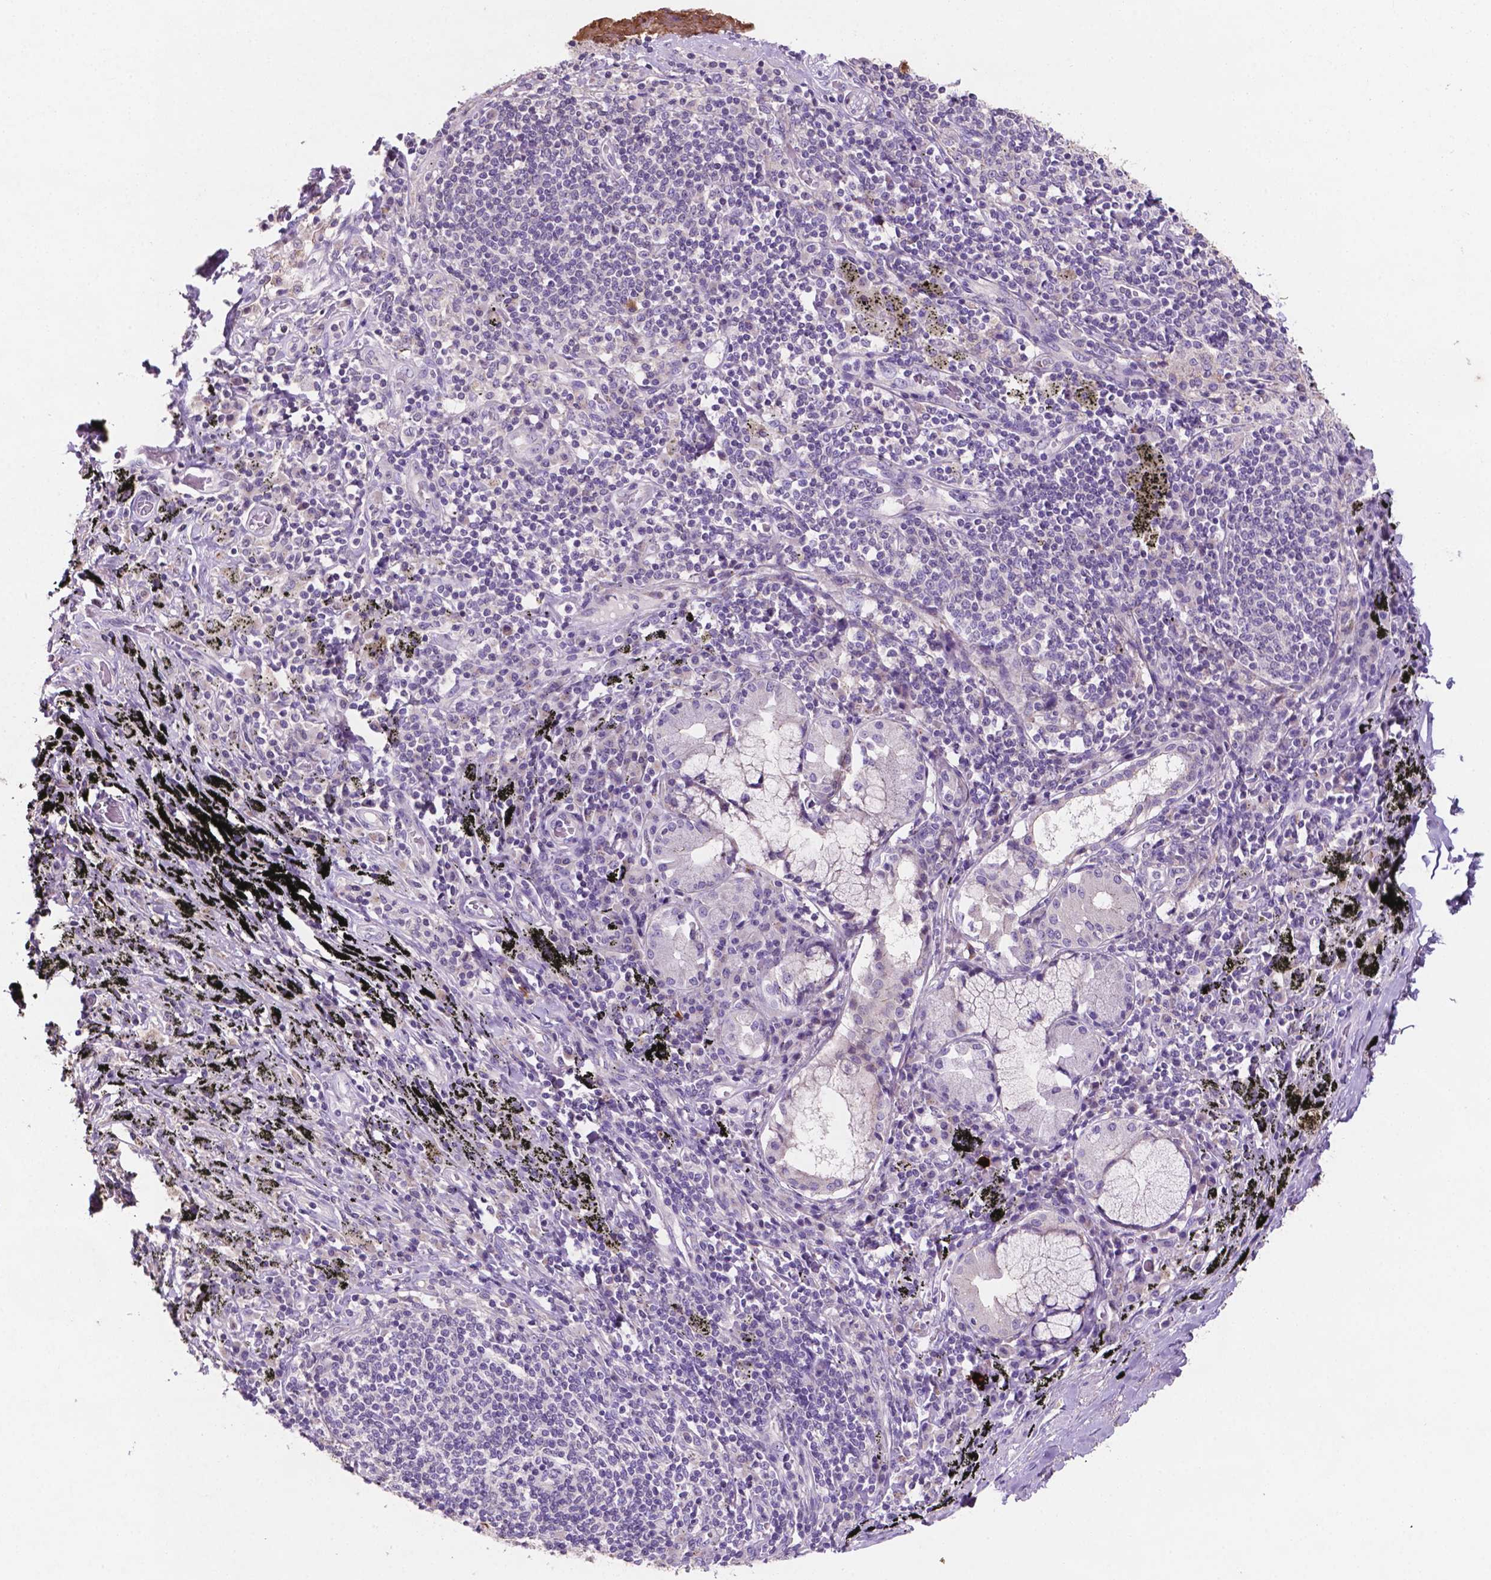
{"staining": {"intensity": "weak", "quantity": "<25%", "location": "cytoplasmic/membranous"}, "tissue": "adipose tissue", "cell_type": "Adipocytes", "image_type": "normal", "snomed": [{"axis": "morphology", "description": "Normal tissue, NOS"}, {"axis": "topography", "description": "Bronchus"}, {"axis": "topography", "description": "Lung"}], "caption": "IHC photomicrograph of benign adipose tissue stained for a protein (brown), which shows no positivity in adipocytes. The staining was performed using DAB (3,3'-diaminobenzidine) to visualize the protein expression in brown, while the nuclei were stained in blue with hematoxylin (Magnification: 20x).", "gene": "MKRN2OS", "patient": {"sex": "female", "age": 57}}